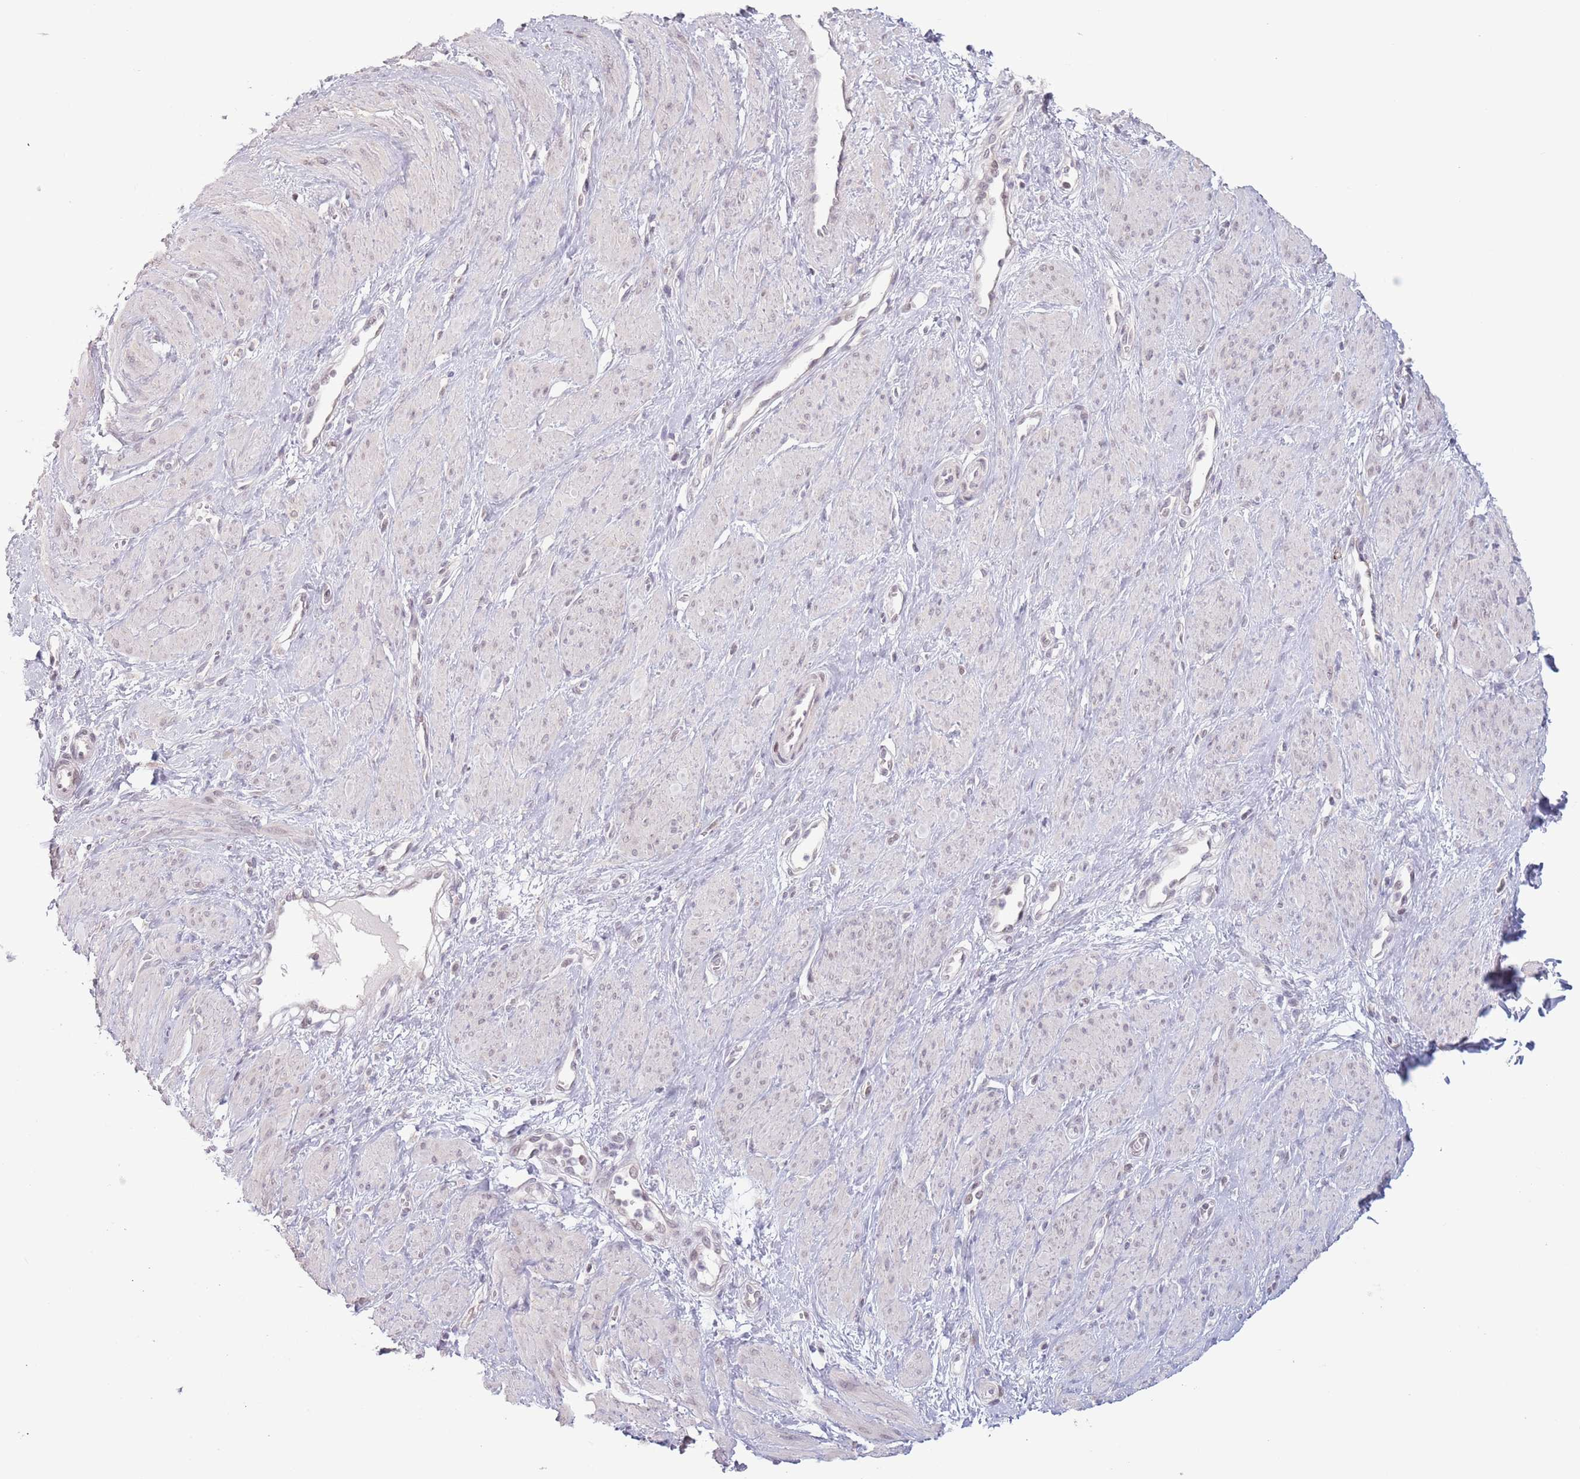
{"staining": {"intensity": "negative", "quantity": "none", "location": "none"}, "tissue": "smooth muscle", "cell_type": "Smooth muscle cells", "image_type": "normal", "snomed": [{"axis": "morphology", "description": "Normal tissue, NOS"}, {"axis": "topography", "description": "Smooth muscle"}, {"axis": "topography", "description": "Uterus"}], "caption": "A photomicrograph of smooth muscle stained for a protein exhibits no brown staining in smooth muscle cells.", "gene": "MRPL34", "patient": {"sex": "female", "age": 39}}